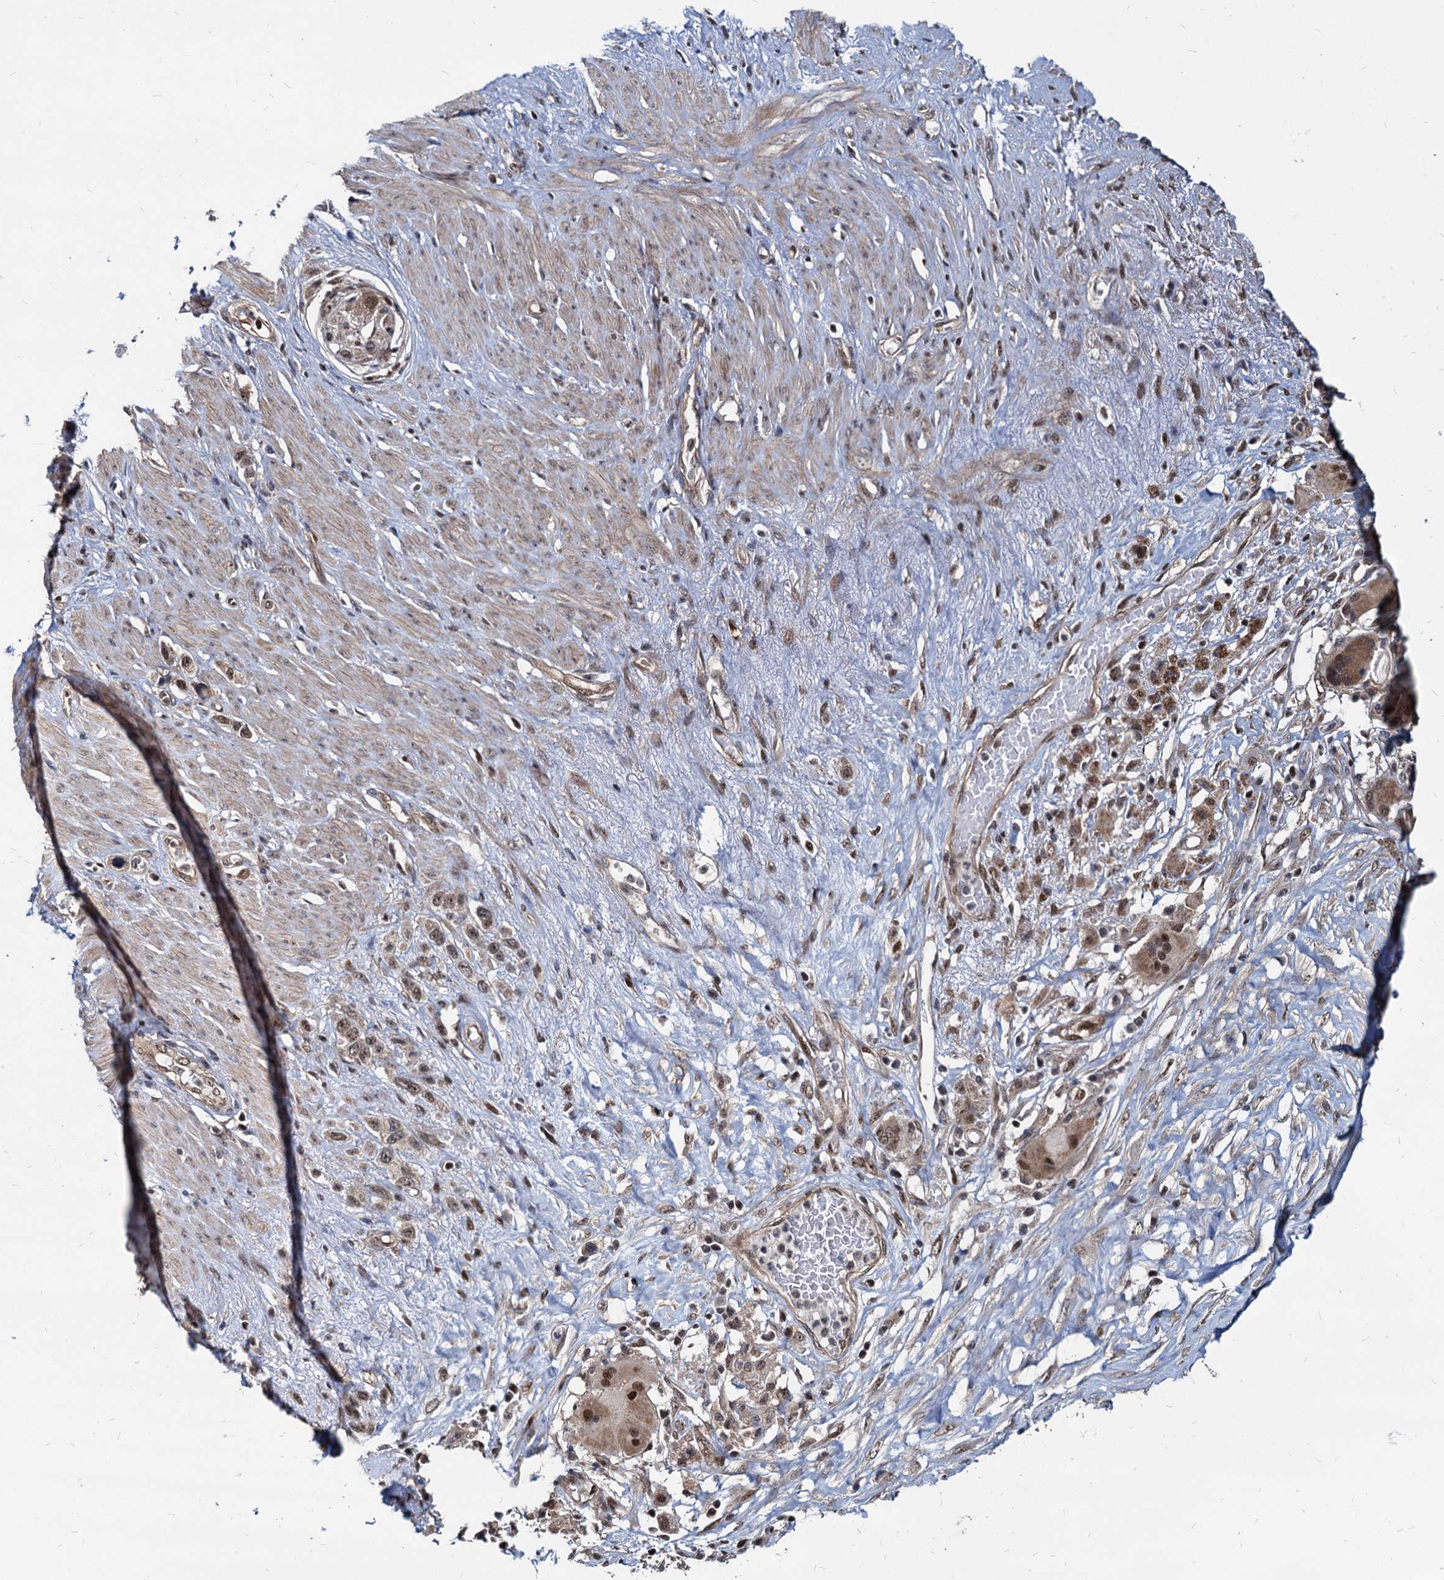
{"staining": {"intensity": "moderate", "quantity": ">75%", "location": "cytoplasmic/membranous,nuclear"}, "tissue": "stomach cancer", "cell_type": "Tumor cells", "image_type": "cancer", "snomed": [{"axis": "morphology", "description": "Adenocarcinoma, NOS"}, {"axis": "morphology", "description": "Adenocarcinoma, High grade"}, {"axis": "topography", "description": "Stomach, upper"}, {"axis": "topography", "description": "Stomach, lower"}], "caption": "A medium amount of moderate cytoplasmic/membranous and nuclear expression is appreciated in about >75% of tumor cells in stomach adenocarcinoma tissue.", "gene": "UBLCP1", "patient": {"sex": "female", "age": 65}}